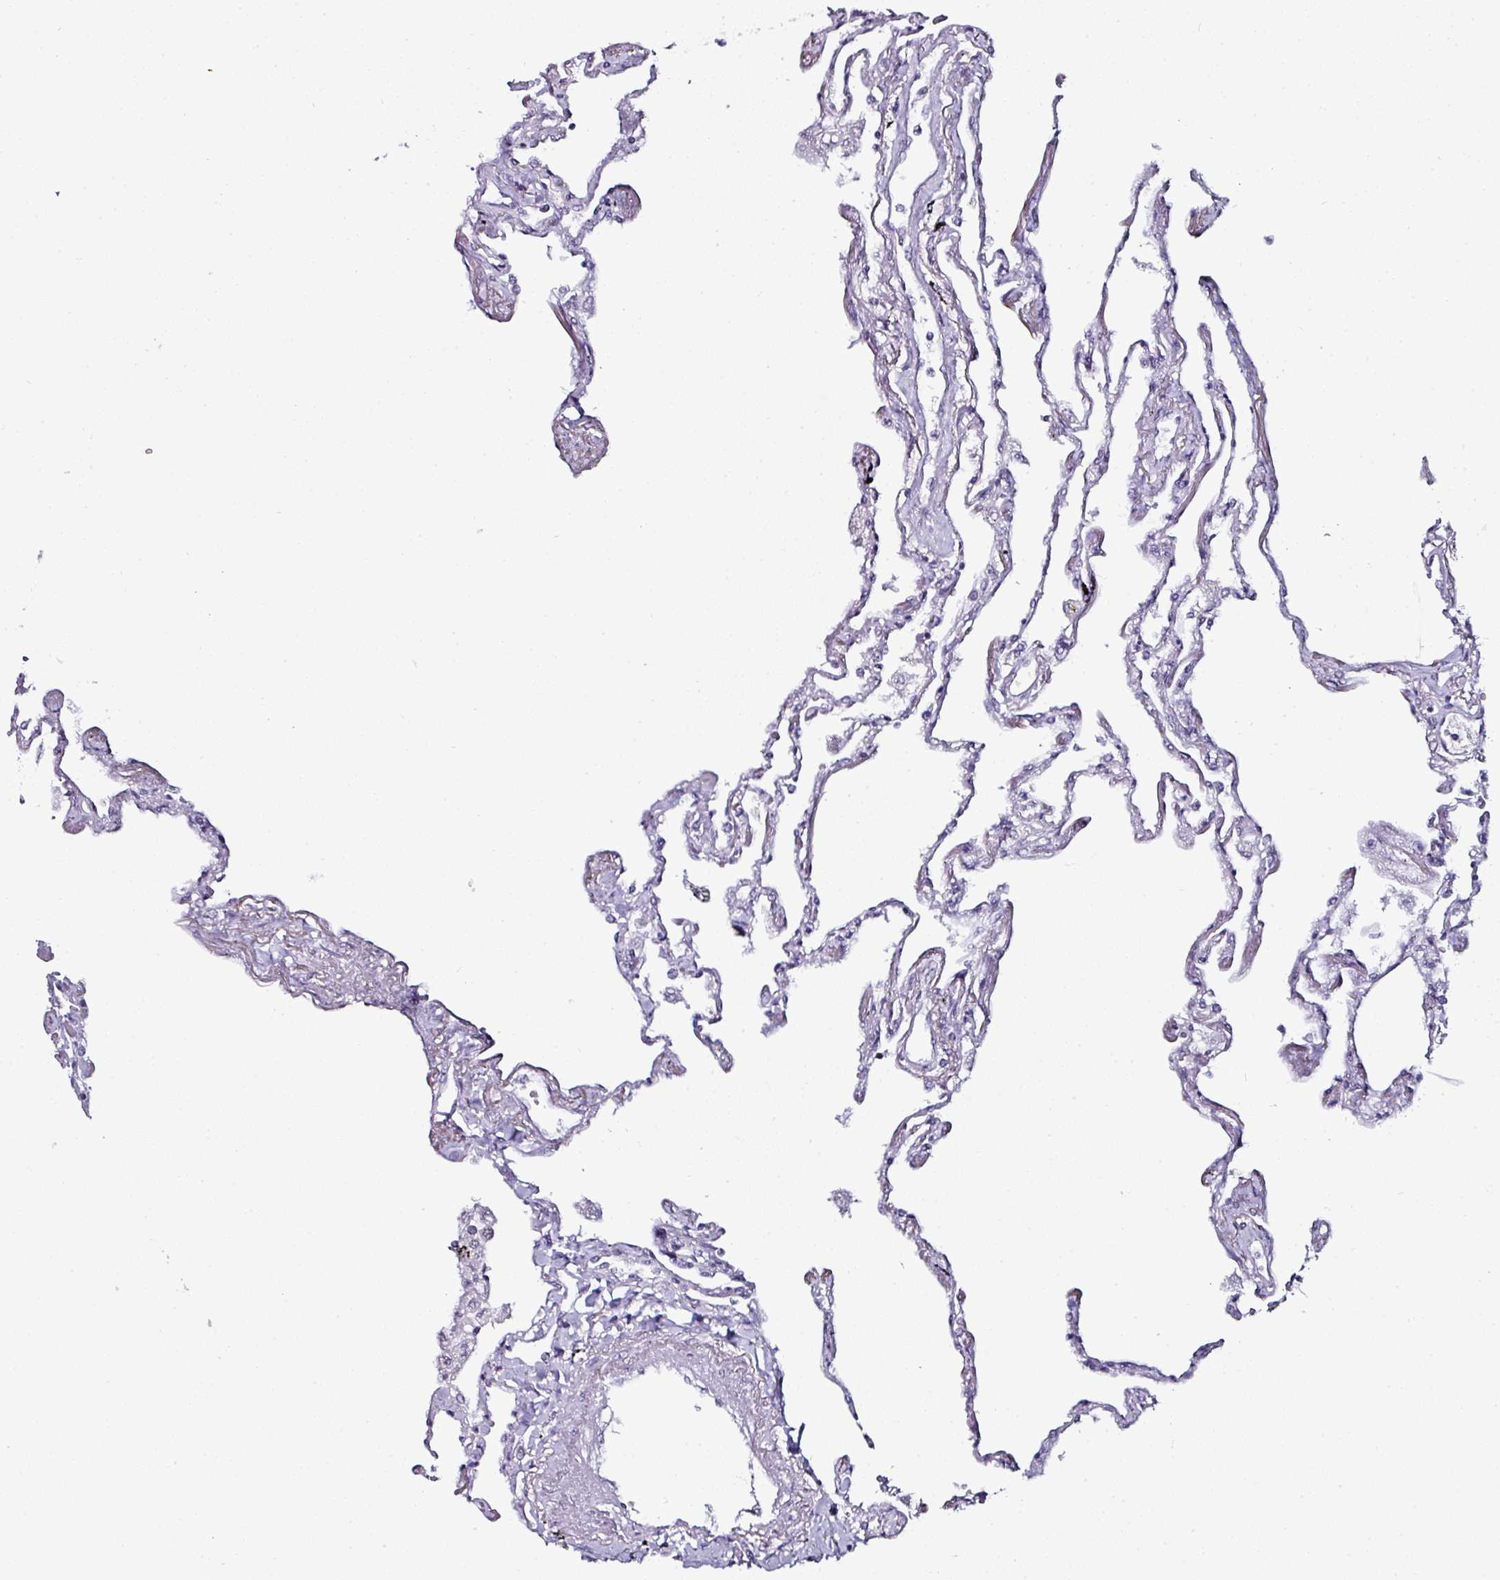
{"staining": {"intensity": "moderate", "quantity": "<25%", "location": "nuclear"}, "tissue": "lung", "cell_type": "Alveolar cells", "image_type": "normal", "snomed": [{"axis": "morphology", "description": "Normal tissue, NOS"}, {"axis": "topography", "description": "Lung"}], "caption": "Immunohistochemistry (IHC) of unremarkable human lung shows low levels of moderate nuclear staining in about <25% of alveolar cells. The staining was performed using DAB to visualize the protein expression in brown, while the nuclei were stained in blue with hematoxylin (Magnification: 20x).", "gene": "NACC2", "patient": {"sex": "female", "age": 67}}